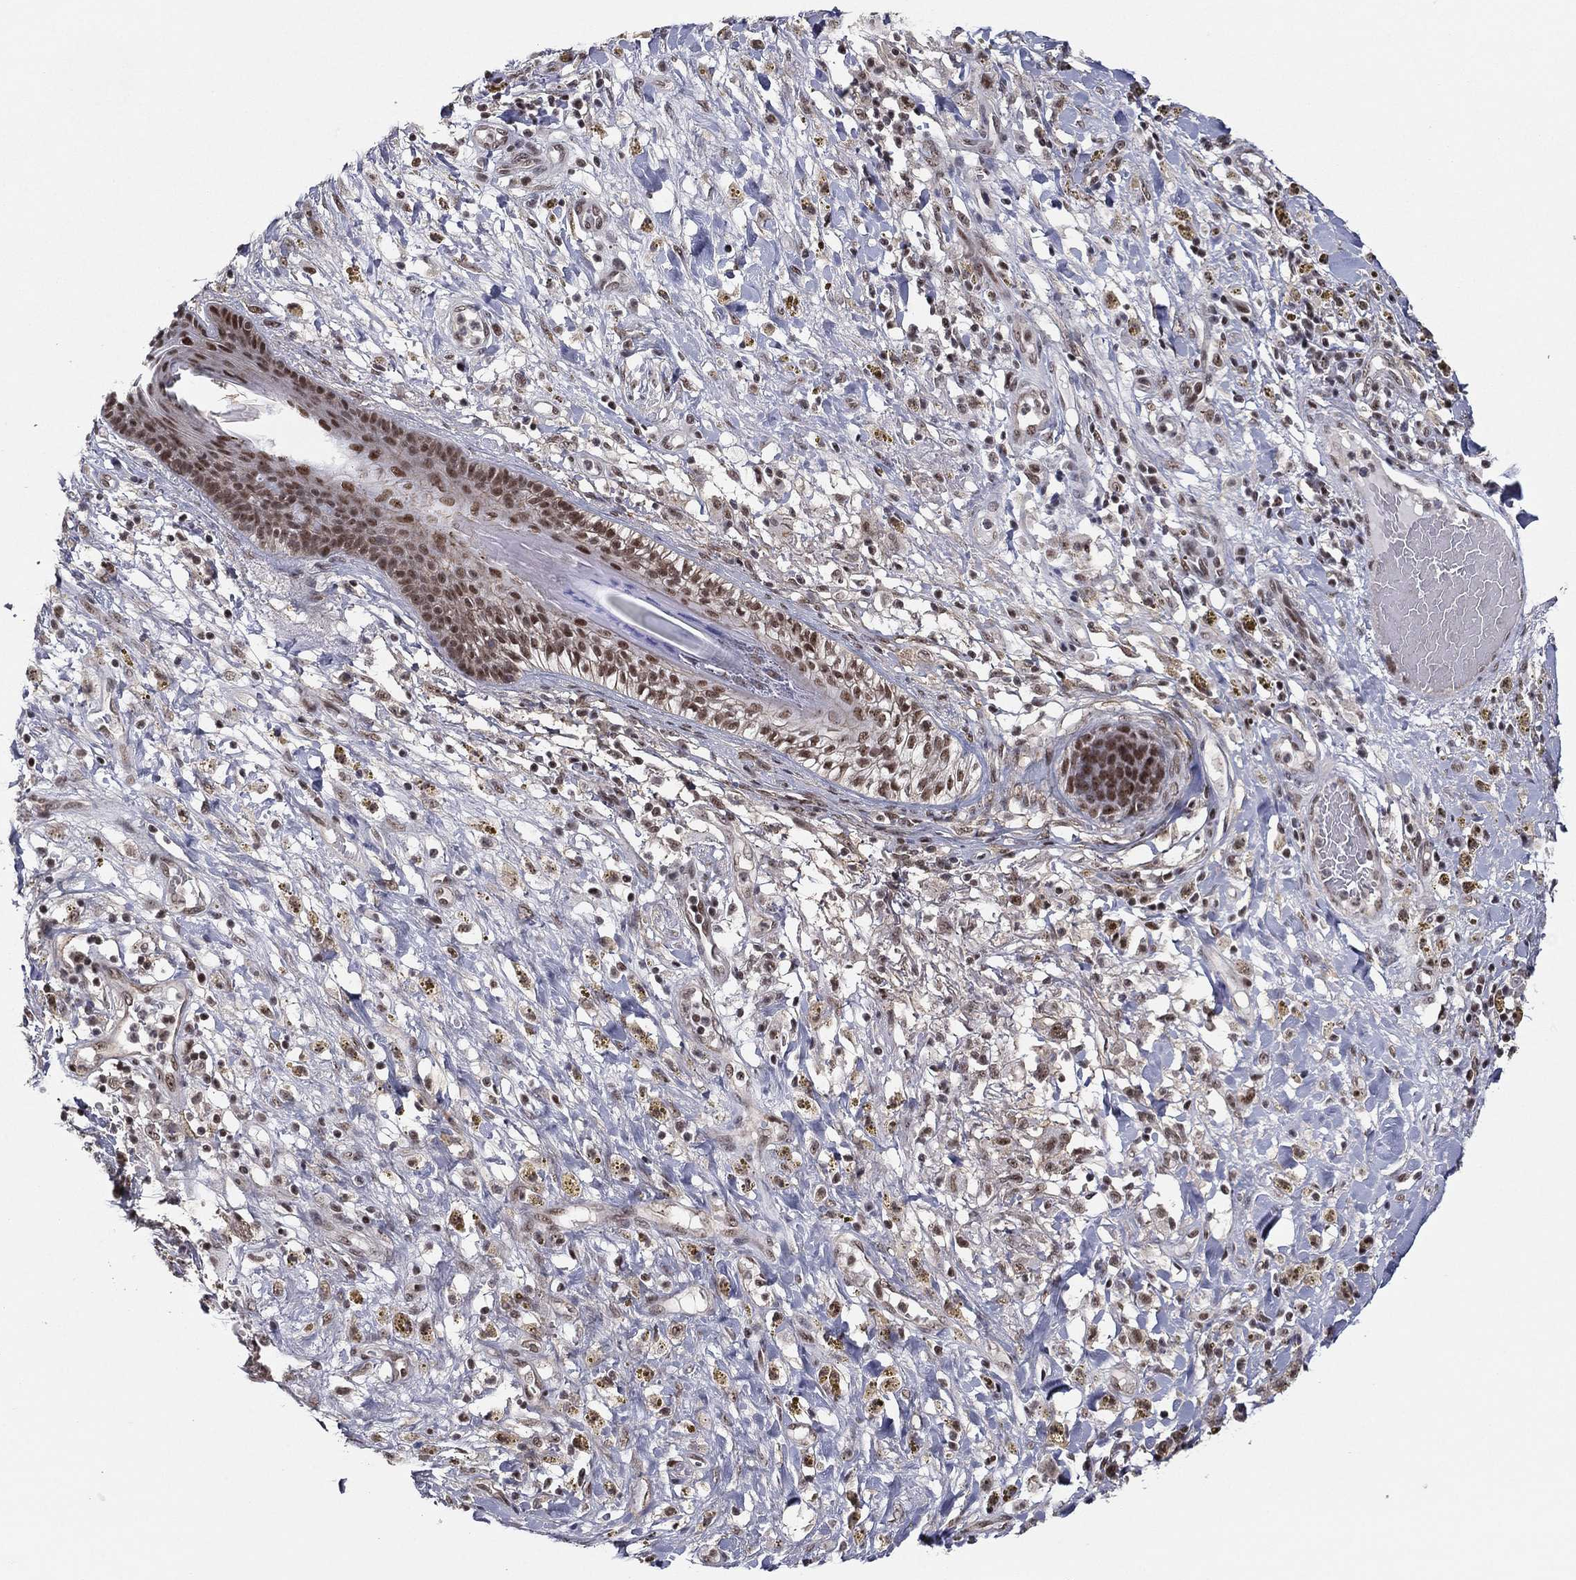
{"staining": {"intensity": "moderate", "quantity": ">75%", "location": "nuclear"}, "tissue": "melanoma", "cell_type": "Tumor cells", "image_type": "cancer", "snomed": [{"axis": "morphology", "description": "Malignant melanoma, NOS"}, {"axis": "topography", "description": "Skin"}], "caption": "Human melanoma stained with a protein marker displays moderate staining in tumor cells.", "gene": "GPALPP1", "patient": {"sex": "female", "age": 91}}